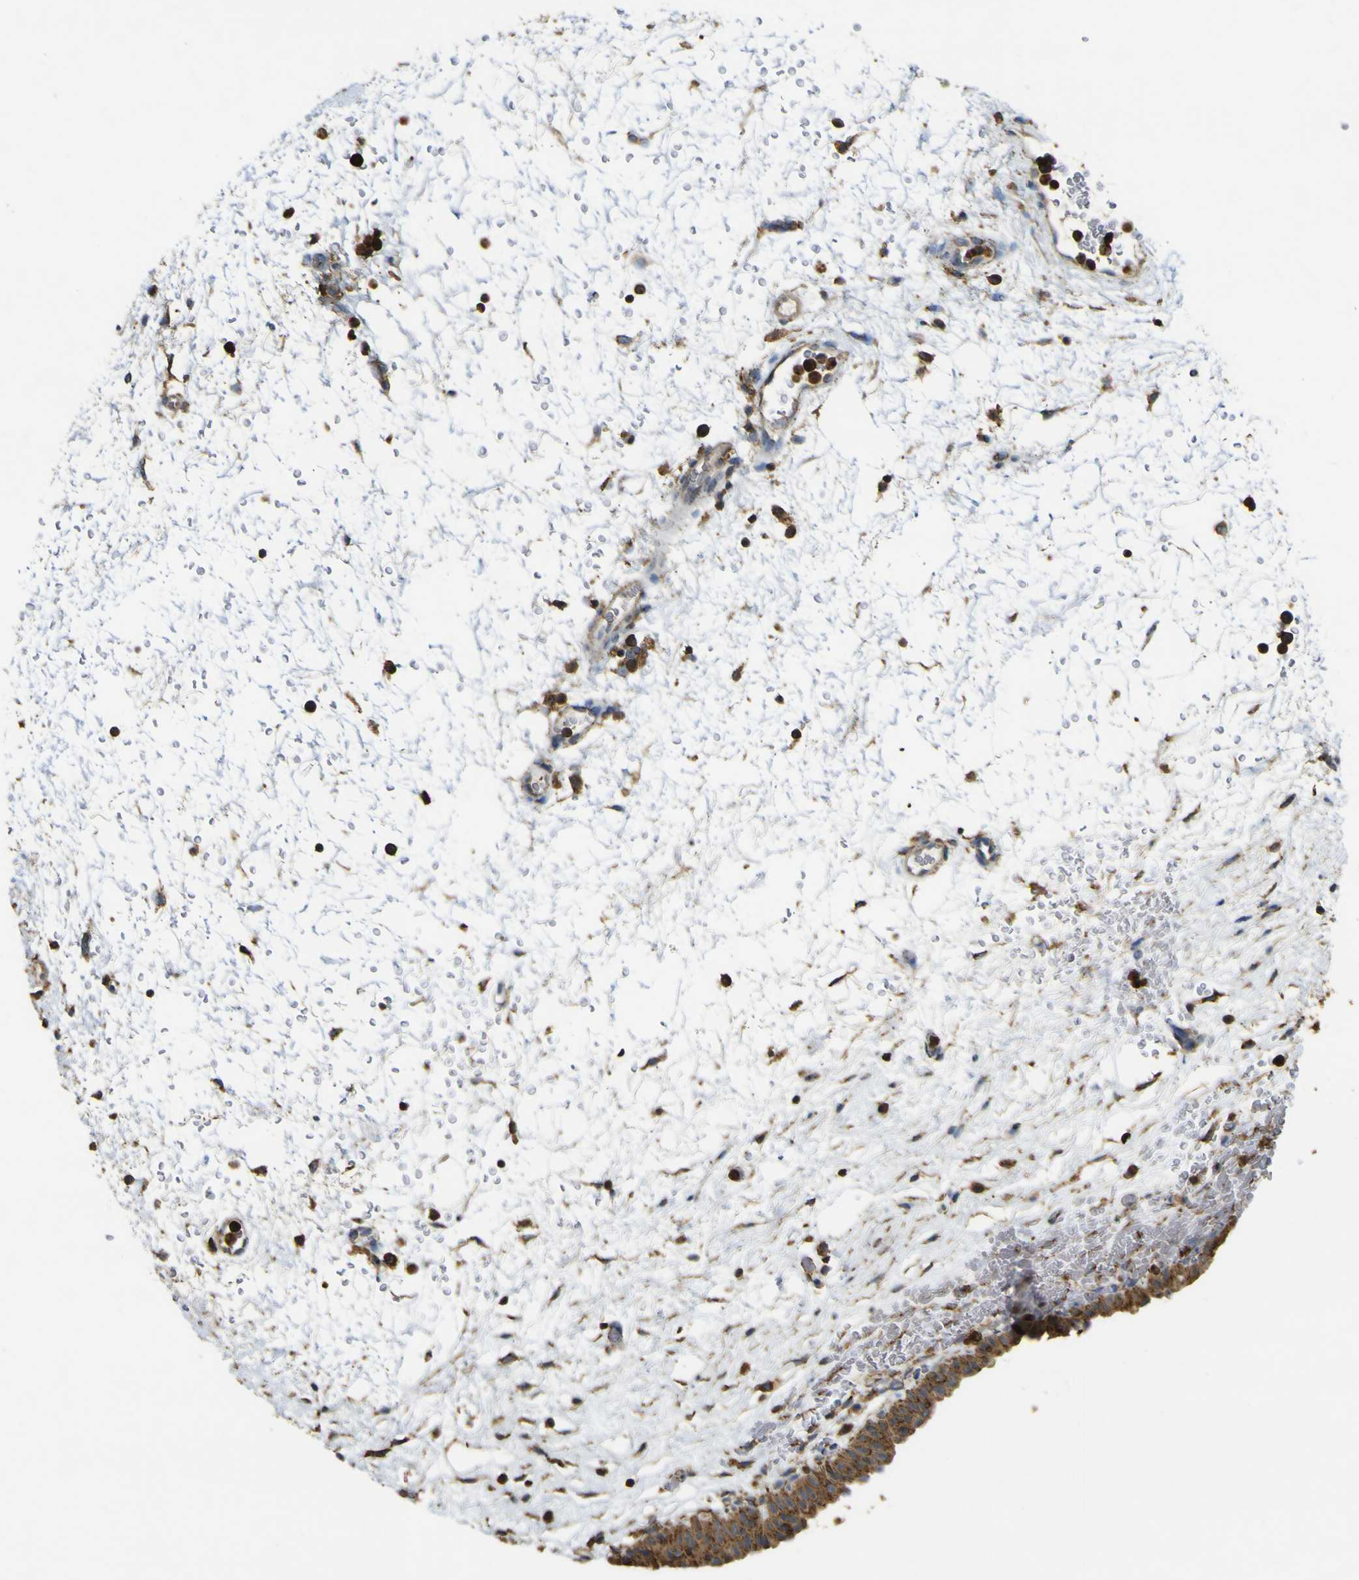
{"staining": {"intensity": "strong", "quantity": ">75%", "location": "cytoplasmic/membranous"}, "tissue": "urinary bladder", "cell_type": "Urothelial cells", "image_type": "normal", "snomed": [{"axis": "morphology", "description": "Normal tissue, NOS"}, {"axis": "topography", "description": "Urinary bladder"}], "caption": "Unremarkable urinary bladder demonstrates strong cytoplasmic/membranous positivity in approximately >75% of urothelial cells, visualized by immunohistochemistry.", "gene": "ACSL3", "patient": {"sex": "male", "age": 46}}